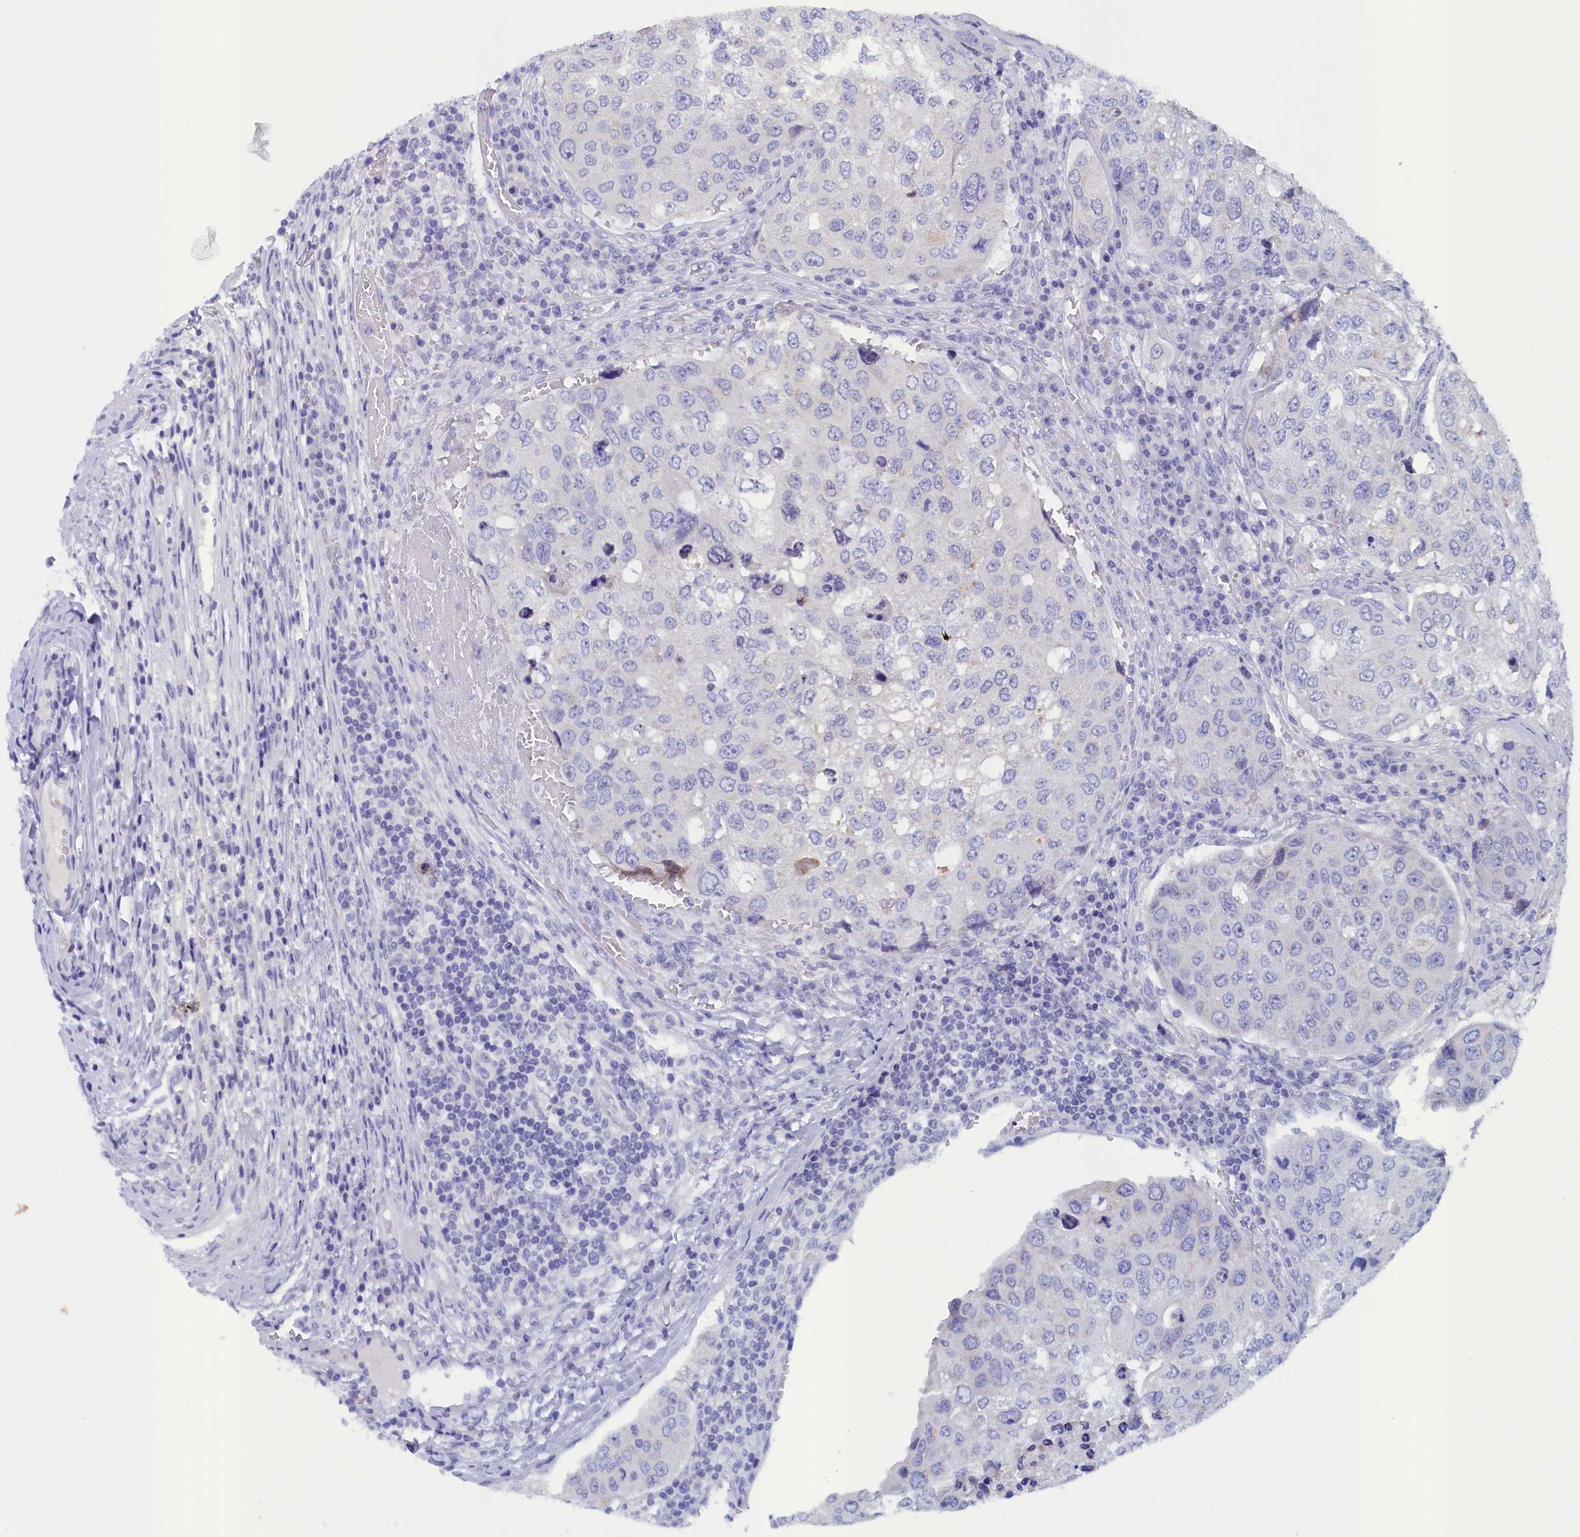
{"staining": {"intensity": "negative", "quantity": "none", "location": "none"}, "tissue": "urothelial cancer", "cell_type": "Tumor cells", "image_type": "cancer", "snomed": [{"axis": "morphology", "description": "Urothelial carcinoma, High grade"}, {"axis": "topography", "description": "Lymph node"}, {"axis": "topography", "description": "Urinary bladder"}], "caption": "This micrograph is of urothelial cancer stained with immunohistochemistry to label a protein in brown with the nuclei are counter-stained blue. There is no positivity in tumor cells.", "gene": "ANKRD2", "patient": {"sex": "male", "age": 51}}